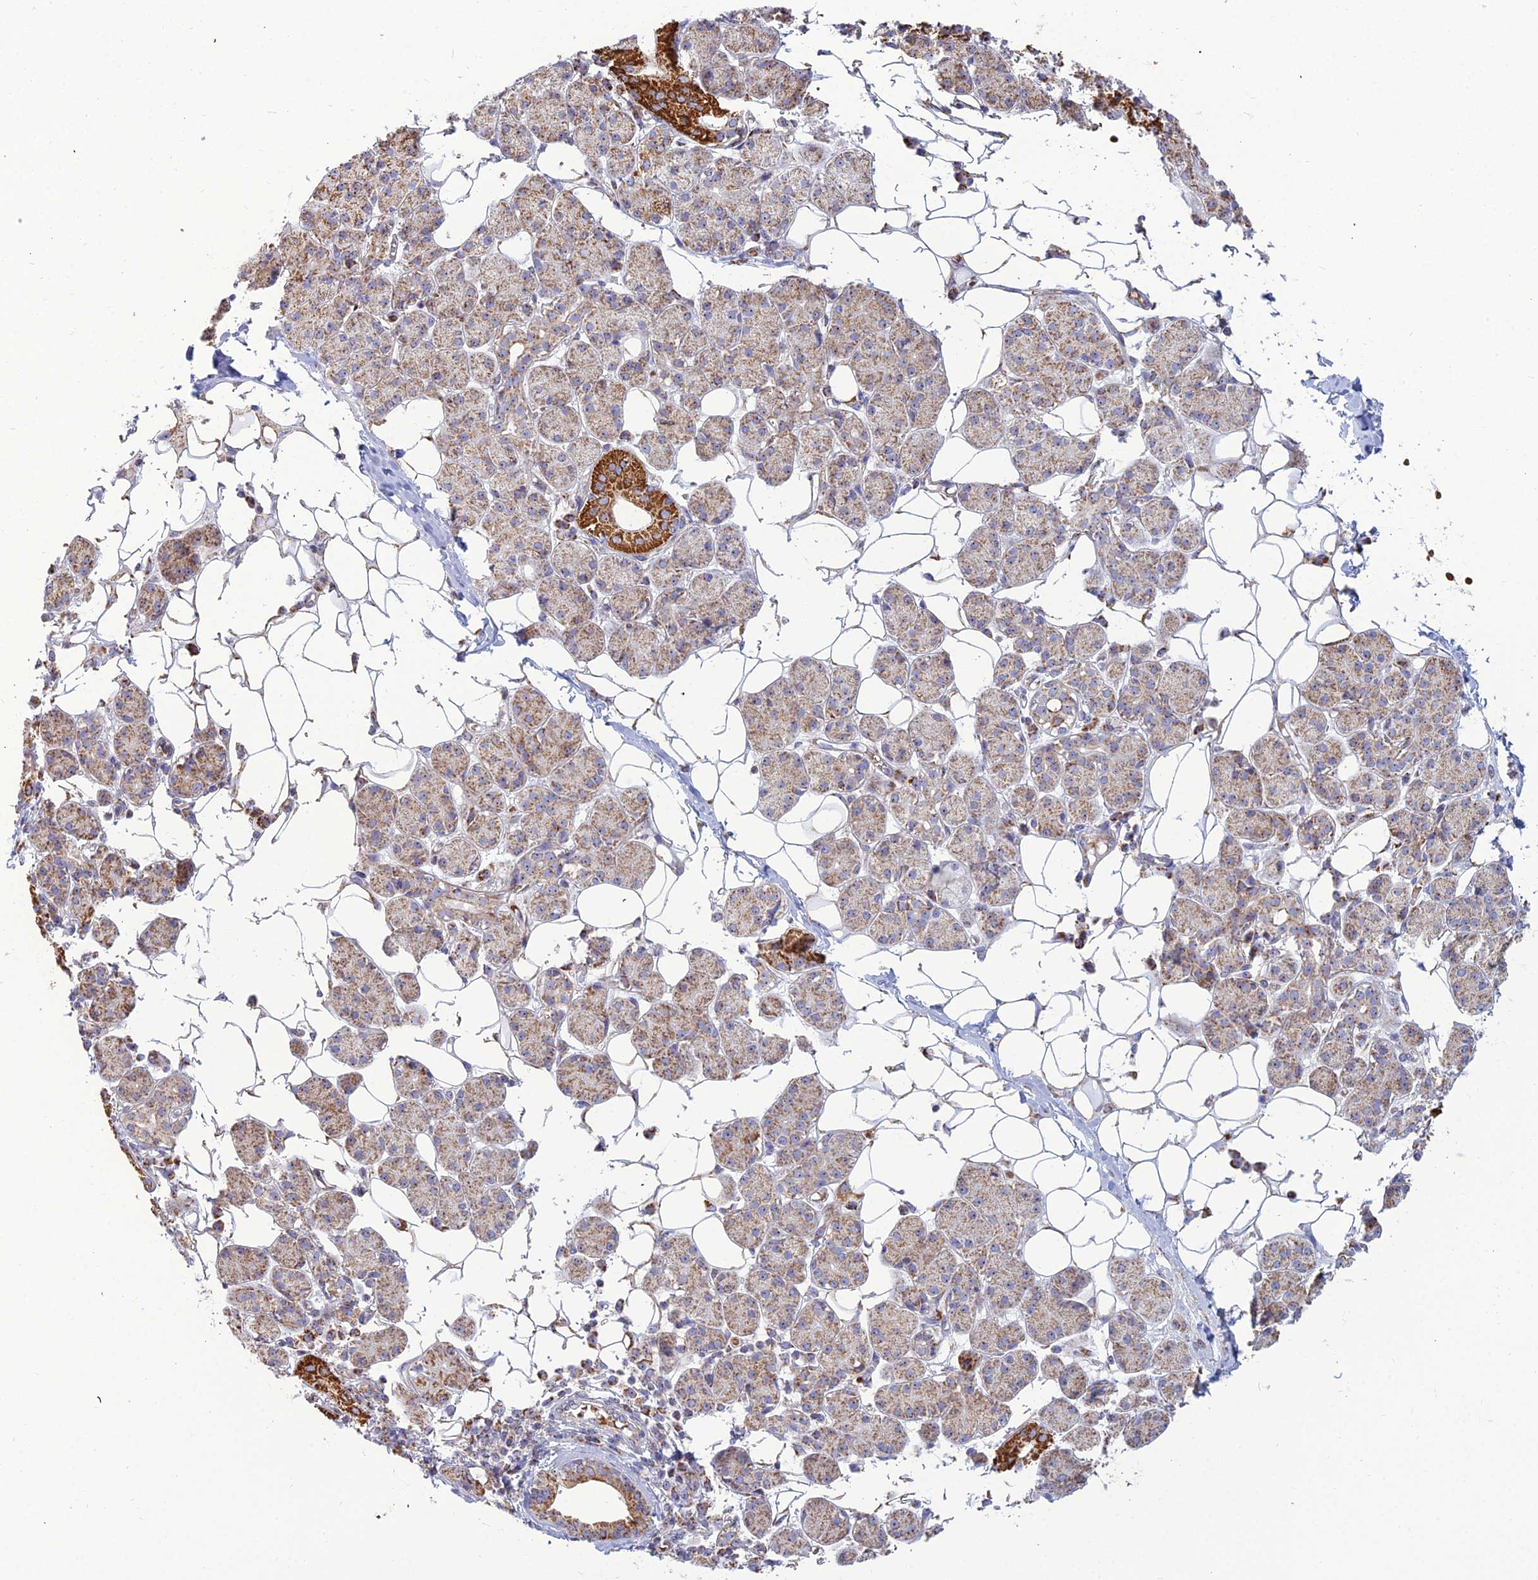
{"staining": {"intensity": "strong", "quantity": "25%-75%", "location": "cytoplasmic/membranous"}, "tissue": "salivary gland", "cell_type": "Glandular cells", "image_type": "normal", "snomed": [{"axis": "morphology", "description": "Normal tissue, NOS"}, {"axis": "topography", "description": "Salivary gland"}], "caption": "This photomicrograph exhibits immunohistochemistry staining of unremarkable human salivary gland, with high strong cytoplasmic/membranous staining in approximately 25%-75% of glandular cells.", "gene": "SLC35F4", "patient": {"sex": "female", "age": 33}}